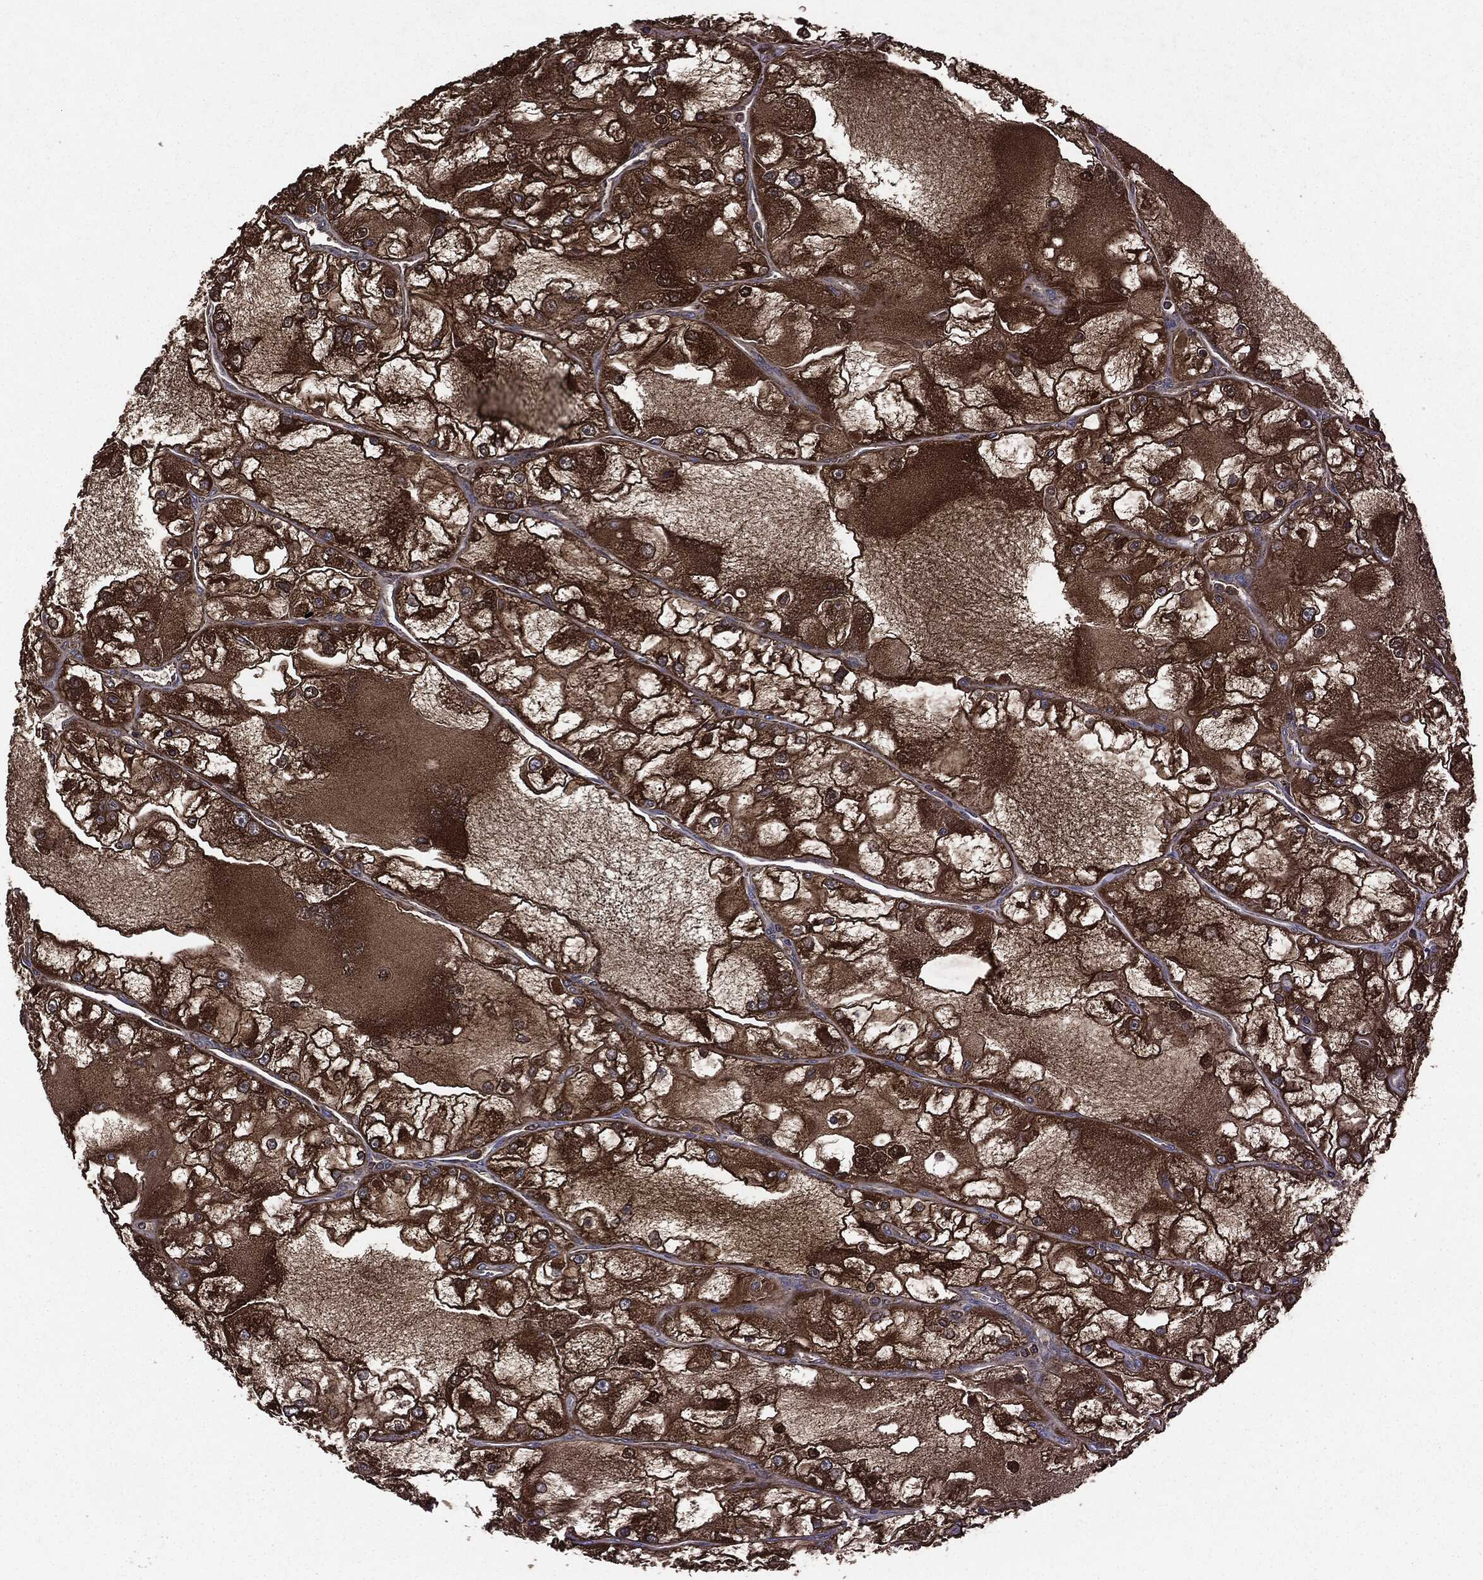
{"staining": {"intensity": "strong", "quantity": ">75%", "location": "cytoplasmic/membranous"}, "tissue": "renal cancer", "cell_type": "Tumor cells", "image_type": "cancer", "snomed": [{"axis": "morphology", "description": "Adenocarcinoma, NOS"}, {"axis": "topography", "description": "Kidney"}], "caption": "The image reveals staining of renal adenocarcinoma, revealing strong cytoplasmic/membranous protein staining (brown color) within tumor cells.", "gene": "MAPK6", "patient": {"sex": "female", "age": 72}}